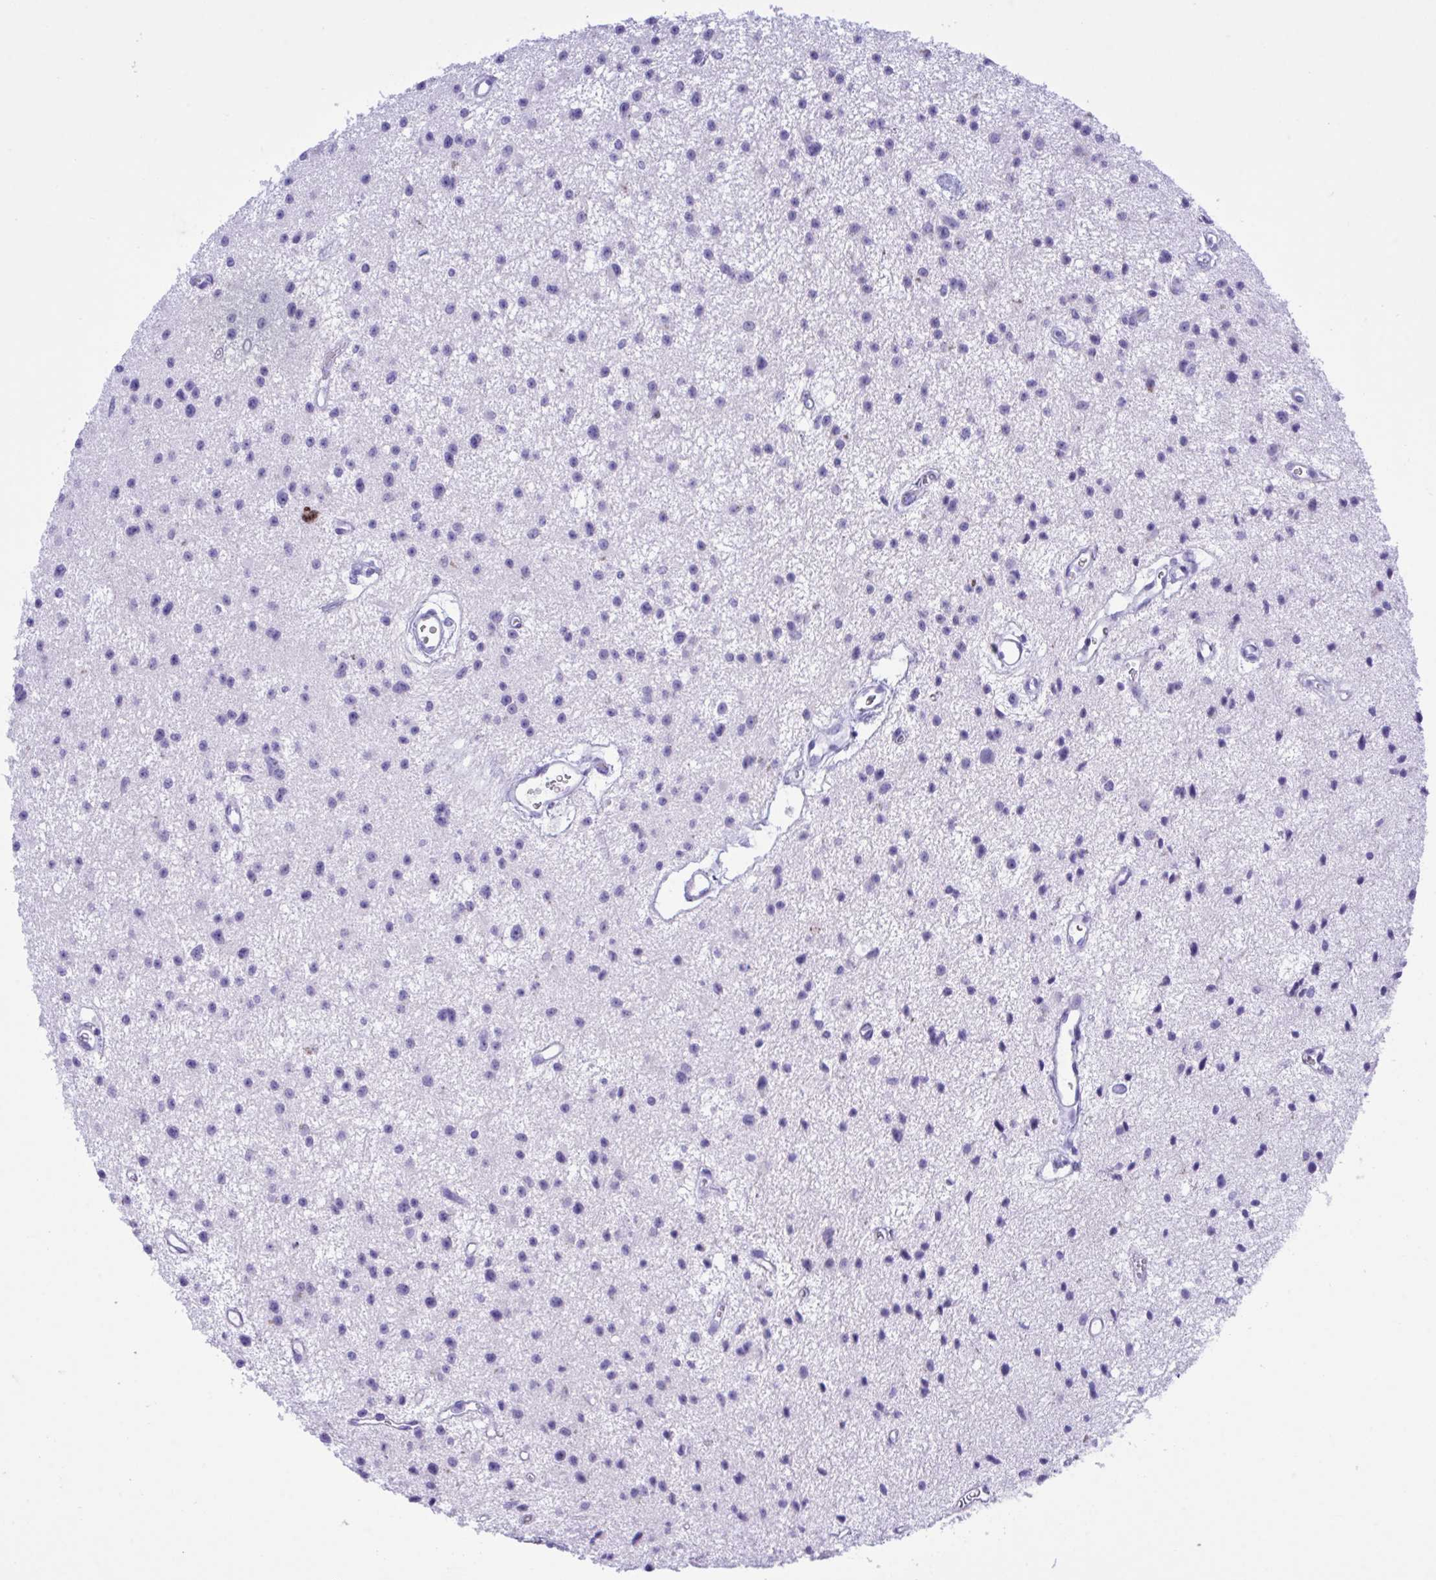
{"staining": {"intensity": "negative", "quantity": "none", "location": "none"}, "tissue": "glioma", "cell_type": "Tumor cells", "image_type": "cancer", "snomed": [{"axis": "morphology", "description": "Glioma, malignant, Low grade"}, {"axis": "topography", "description": "Brain"}], "caption": "DAB immunohistochemical staining of glioma reveals no significant positivity in tumor cells. The staining is performed using DAB (3,3'-diaminobenzidine) brown chromogen with nuclei counter-stained in using hematoxylin.", "gene": "BEX5", "patient": {"sex": "male", "age": 43}}